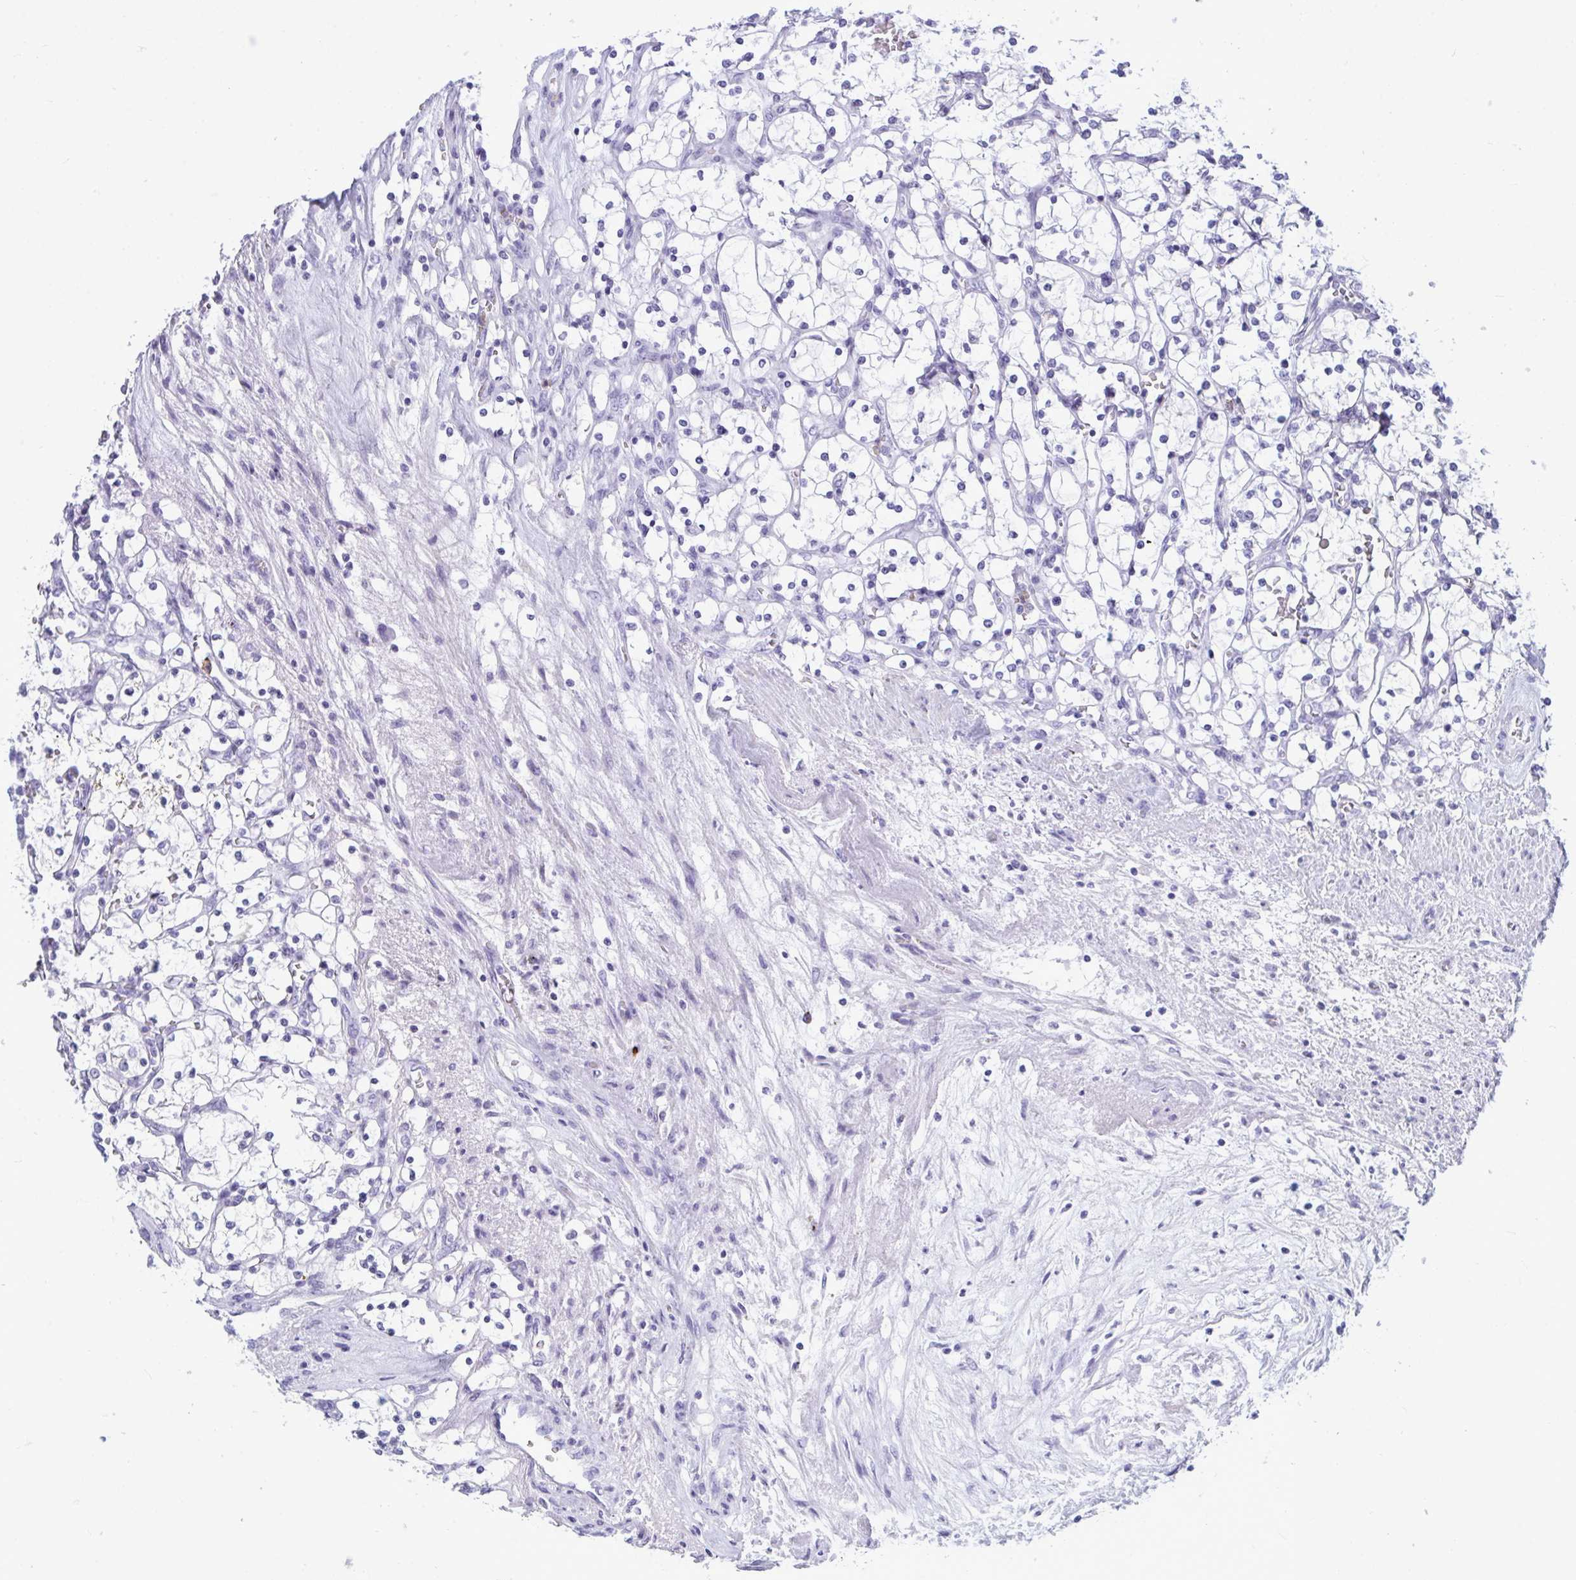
{"staining": {"intensity": "negative", "quantity": "none", "location": "none"}, "tissue": "renal cancer", "cell_type": "Tumor cells", "image_type": "cancer", "snomed": [{"axis": "morphology", "description": "Adenocarcinoma, NOS"}, {"axis": "topography", "description": "Kidney"}], "caption": "This is a micrograph of IHC staining of renal adenocarcinoma, which shows no positivity in tumor cells. (Brightfield microscopy of DAB IHC at high magnification).", "gene": "ARHGAP42", "patient": {"sex": "female", "age": 69}}